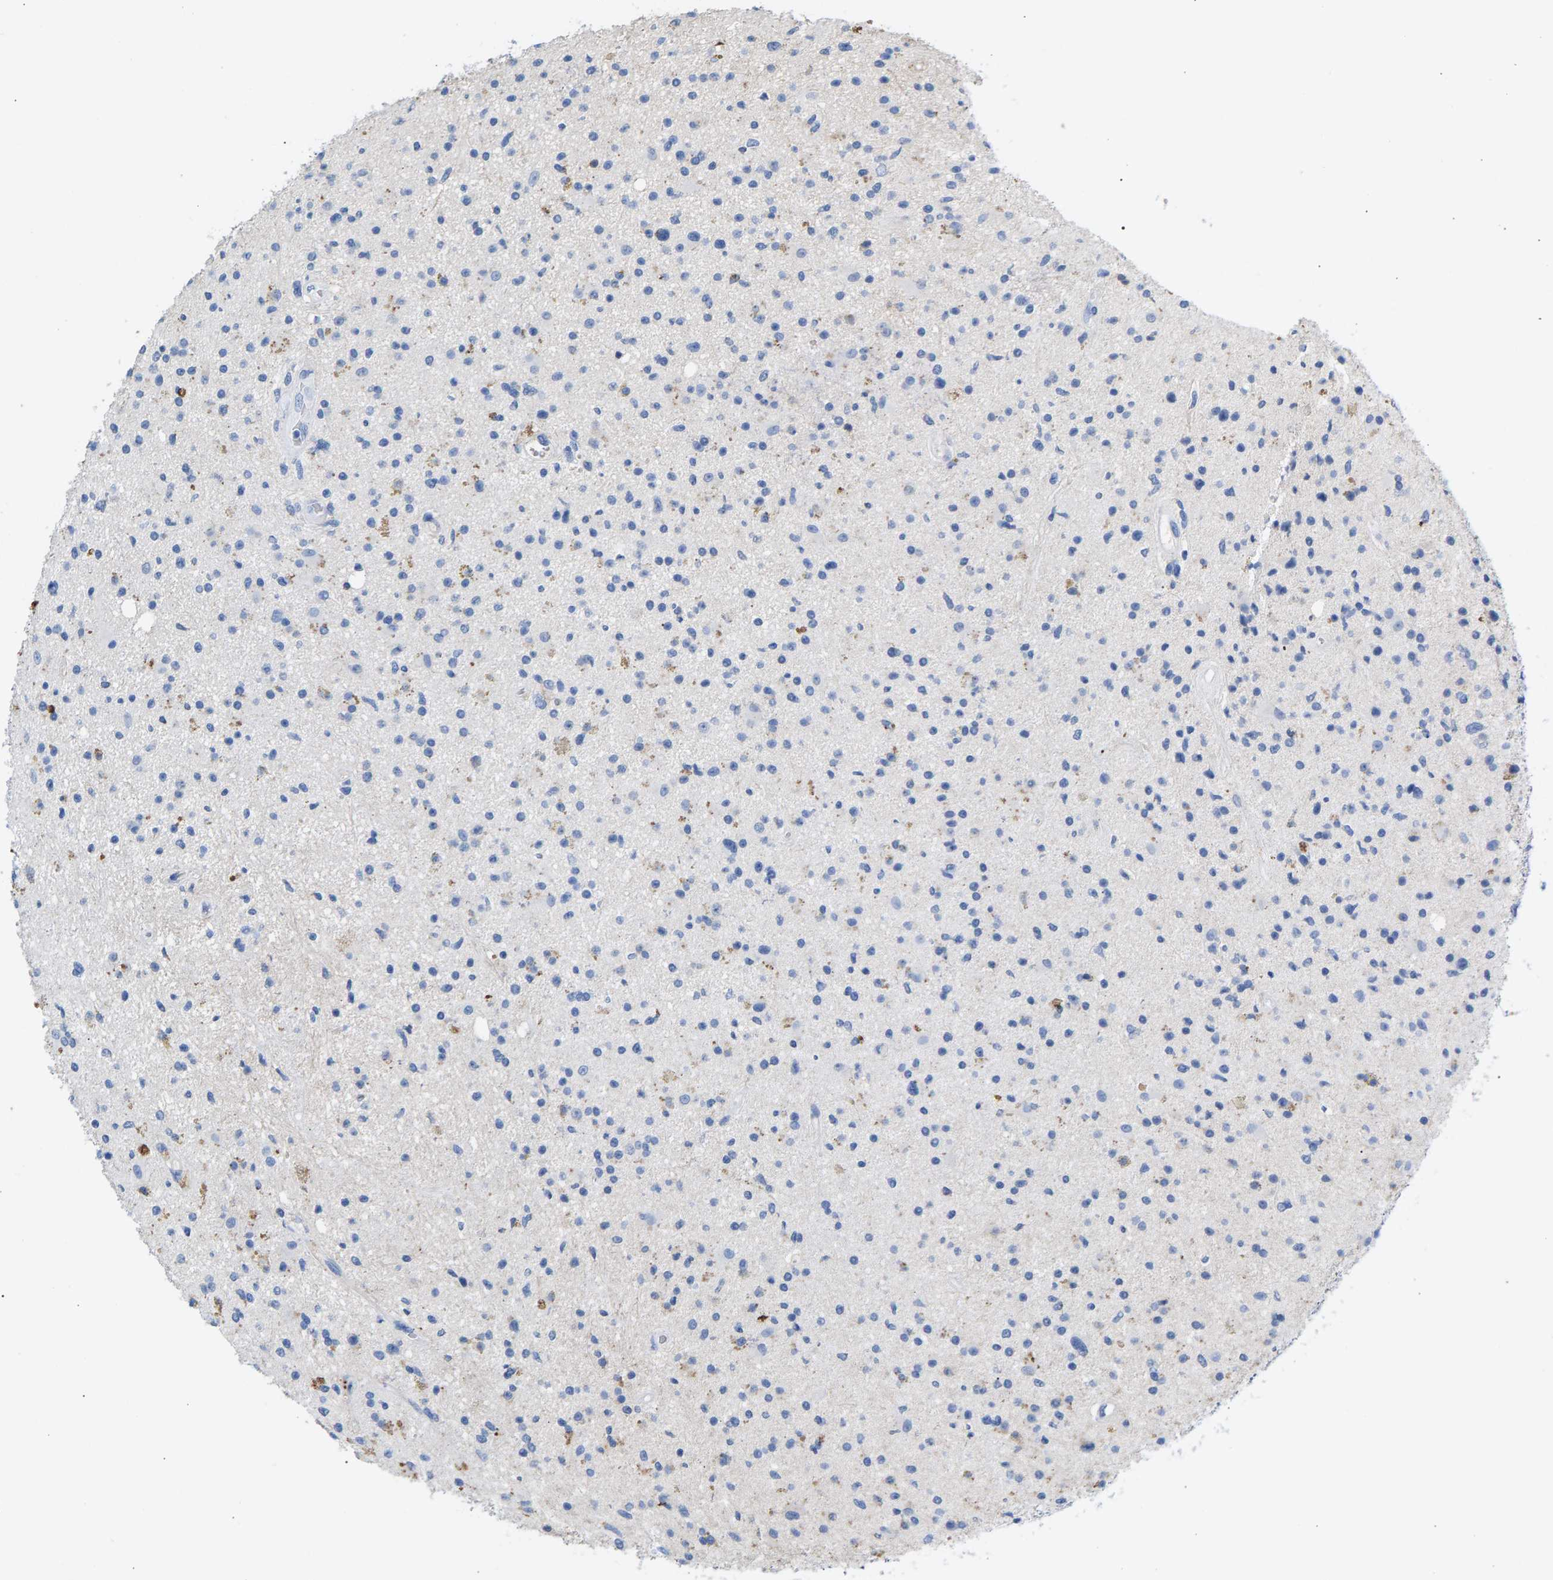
{"staining": {"intensity": "negative", "quantity": "none", "location": "none"}, "tissue": "glioma", "cell_type": "Tumor cells", "image_type": "cancer", "snomed": [{"axis": "morphology", "description": "Glioma, malignant, High grade"}, {"axis": "topography", "description": "Brain"}], "caption": "Protein analysis of glioma demonstrates no significant expression in tumor cells.", "gene": "APOH", "patient": {"sex": "male", "age": 33}}